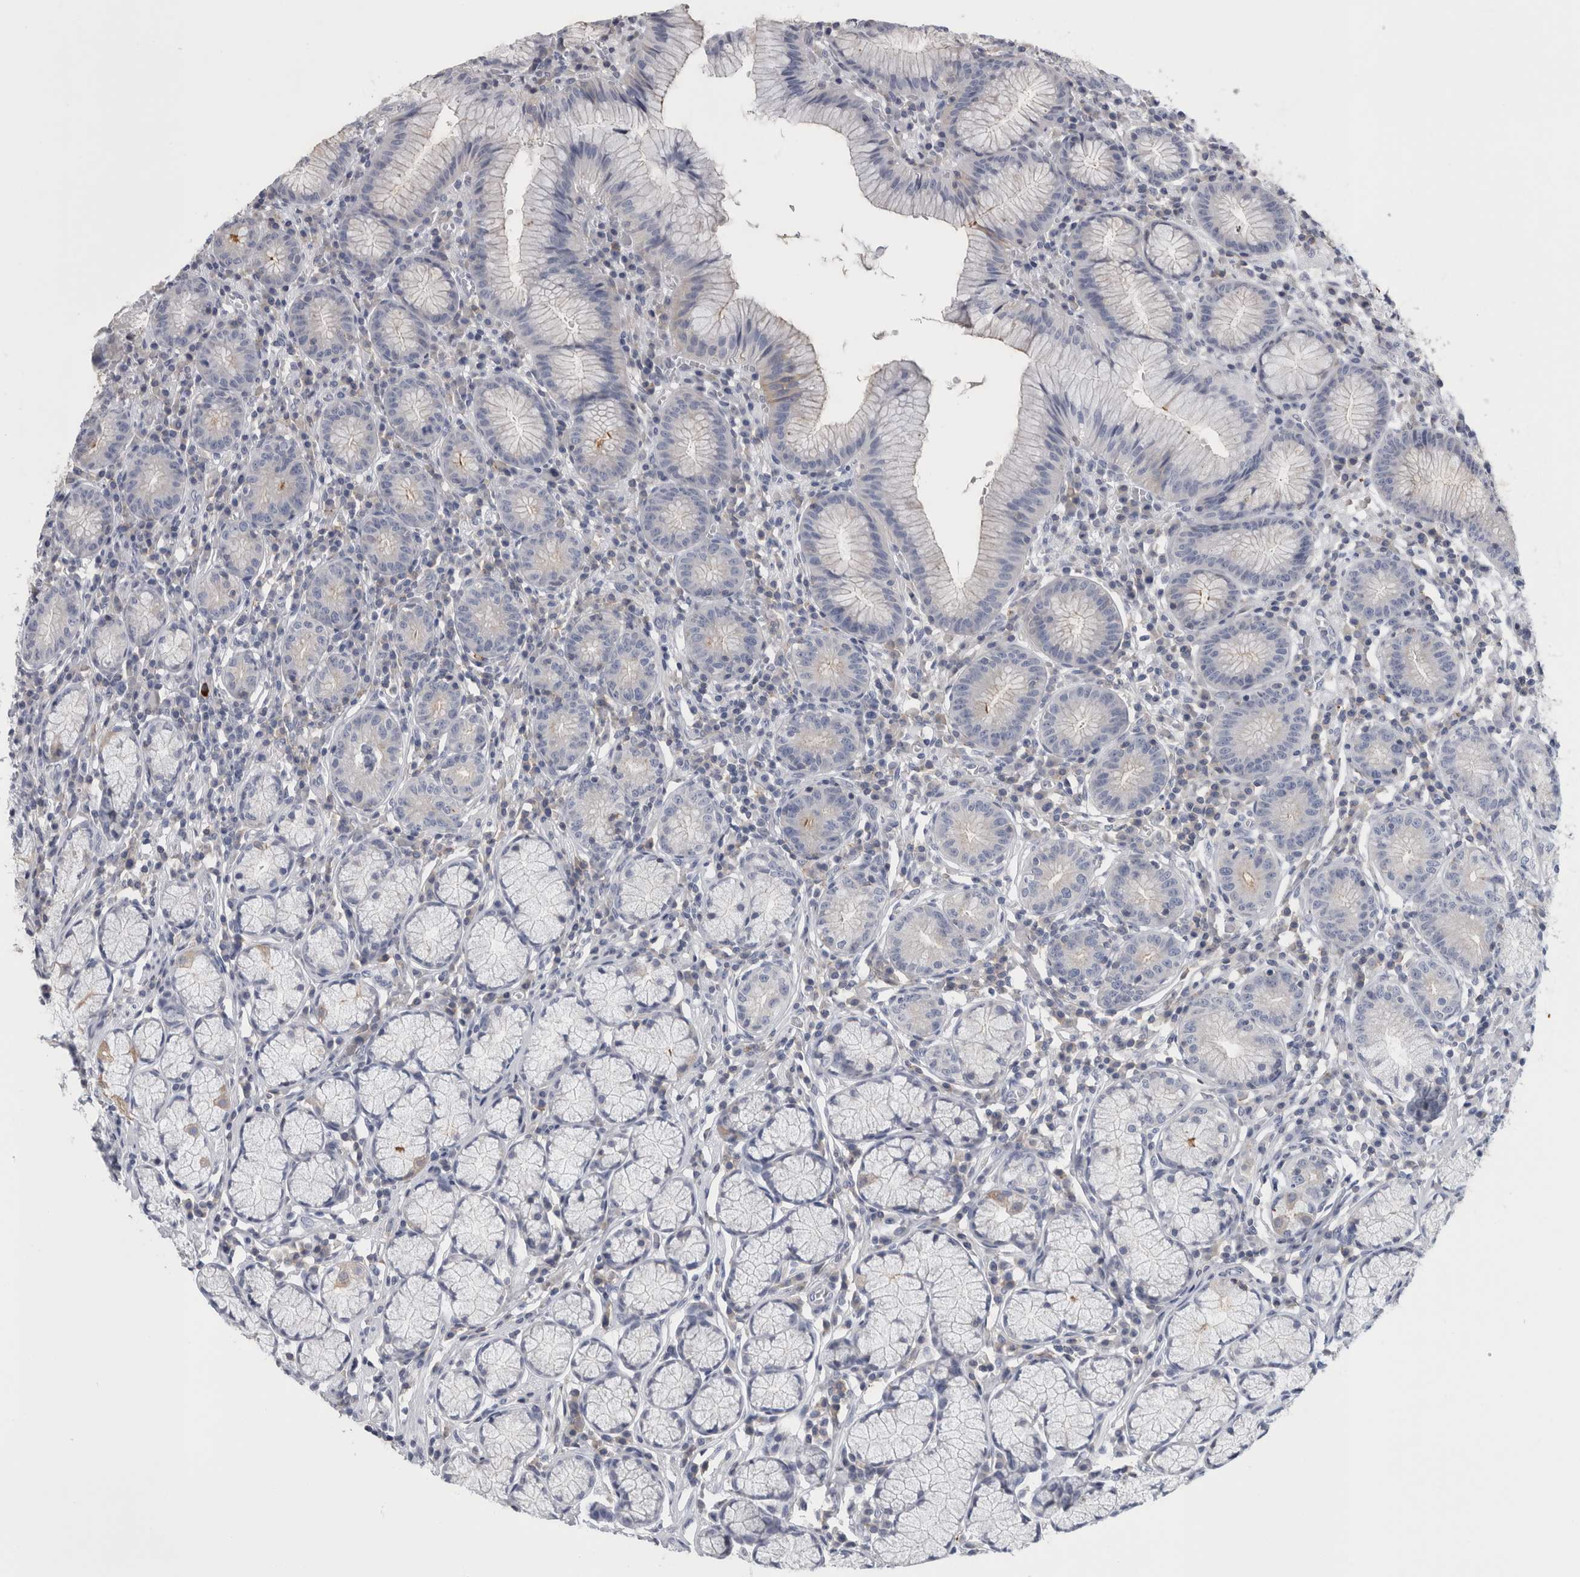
{"staining": {"intensity": "moderate", "quantity": "<25%", "location": "cytoplasmic/membranous"}, "tissue": "stomach", "cell_type": "Glandular cells", "image_type": "normal", "snomed": [{"axis": "morphology", "description": "Normal tissue, NOS"}, {"axis": "topography", "description": "Stomach"}], "caption": "Stomach stained with DAB (3,3'-diaminobenzidine) immunohistochemistry displays low levels of moderate cytoplasmic/membranous positivity in about <25% of glandular cells. The protein of interest is shown in brown color, while the nuclei are stained blue.", "gene": "ANKFY1", "patient": {"sex": "male", "age": 55}}